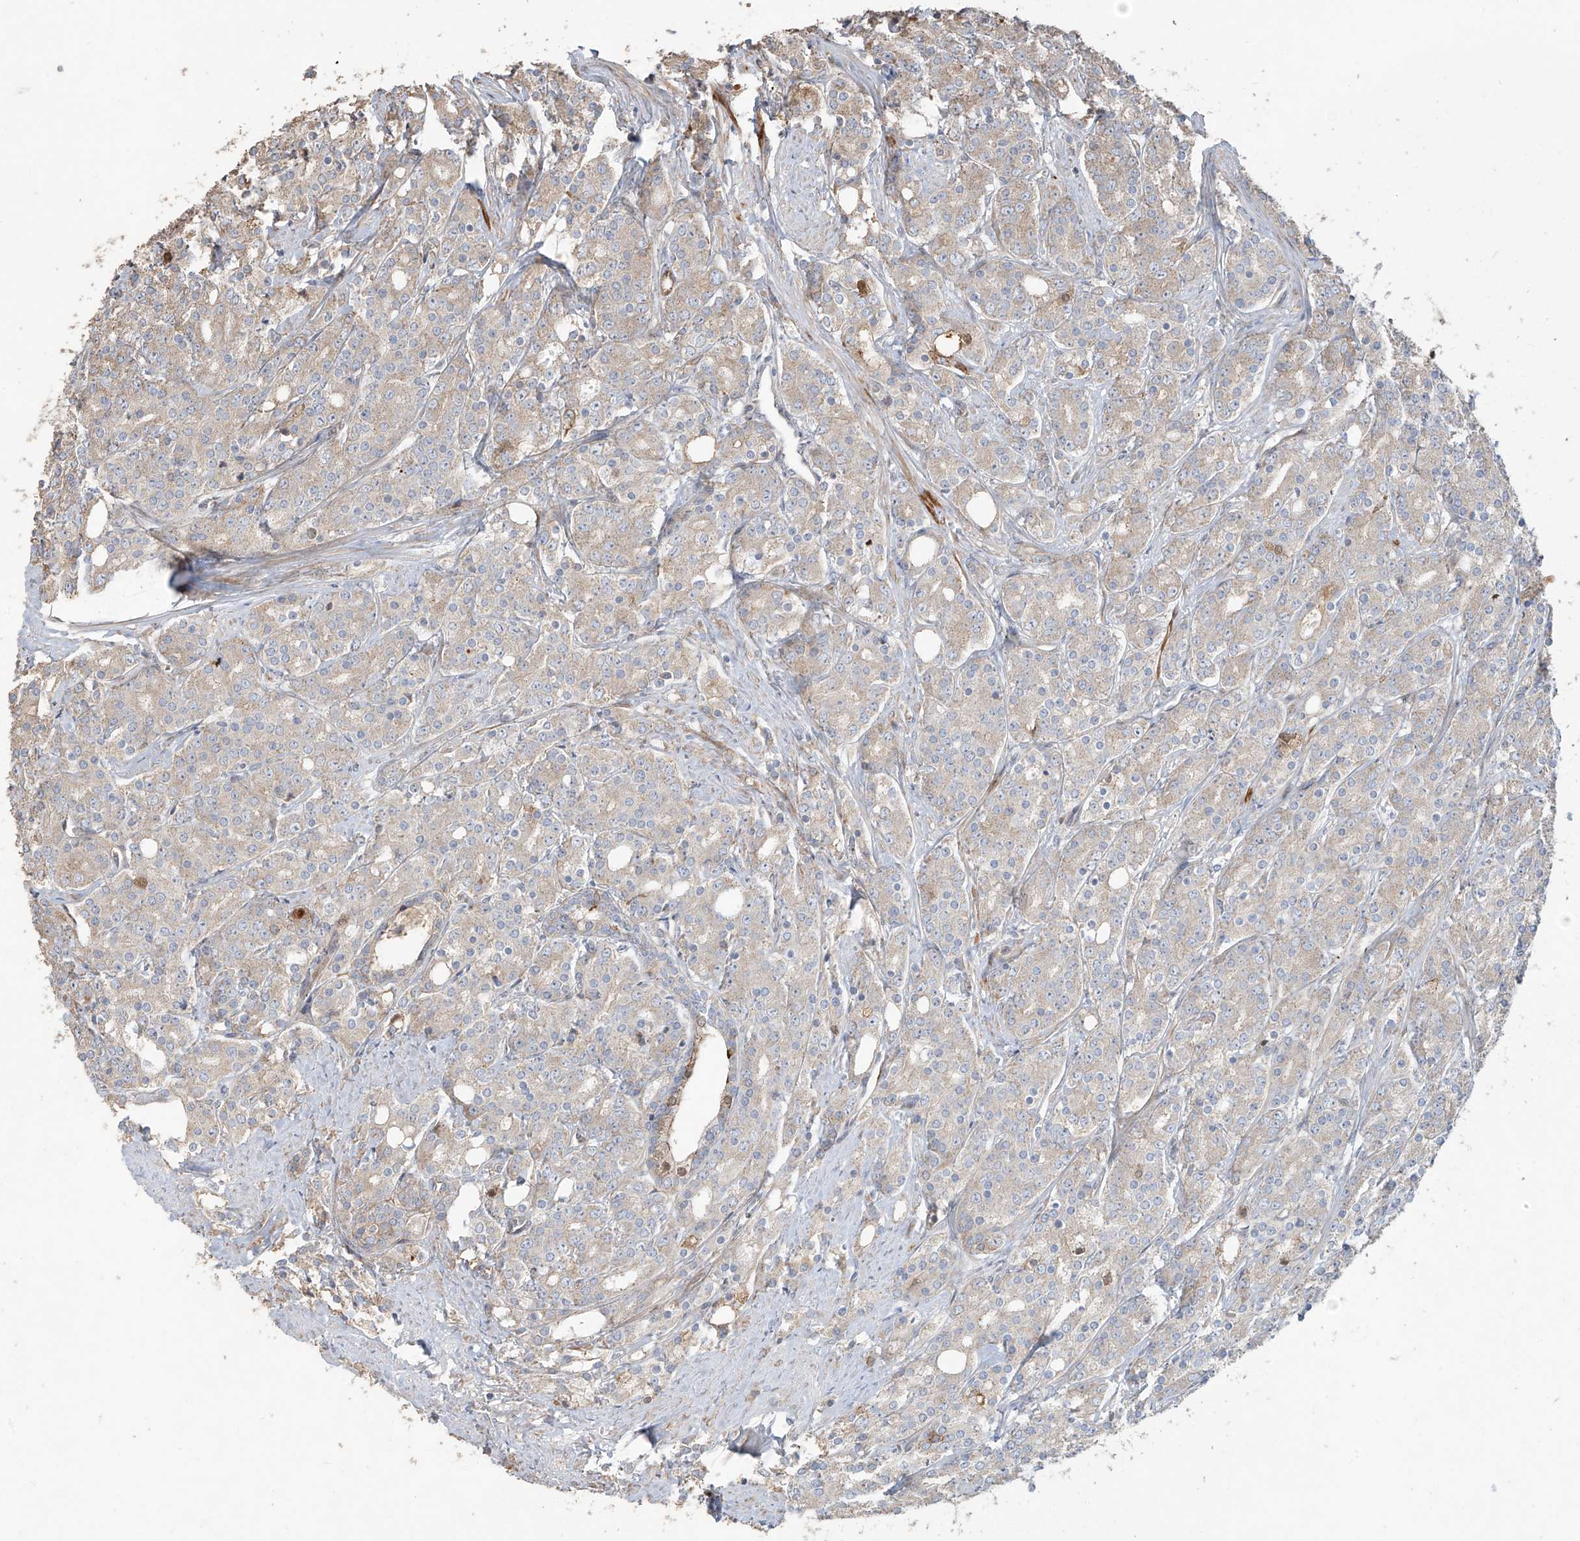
{"staining": {"intensity": "weak", "quantity": "25%-75%", "location": "cytoplasmic/membranous"}, "tissue": "prostate cancer", "cell_type": "Tumor cells", "image_type": "cancer", "snomed": [{"axis": "morphology", "description": "Adenocarcinoma, High grade"}, {"axis": "topography", "description": "Prostate"}], "caption": "Immunohistochemical staining of human prostate cancer shows low levels of weak cytoplasmic/membranous positivity in about 25%-75% of tumor cells.", "gene": "ABTB1", "patient": {"sex": "male", "age": 62}}